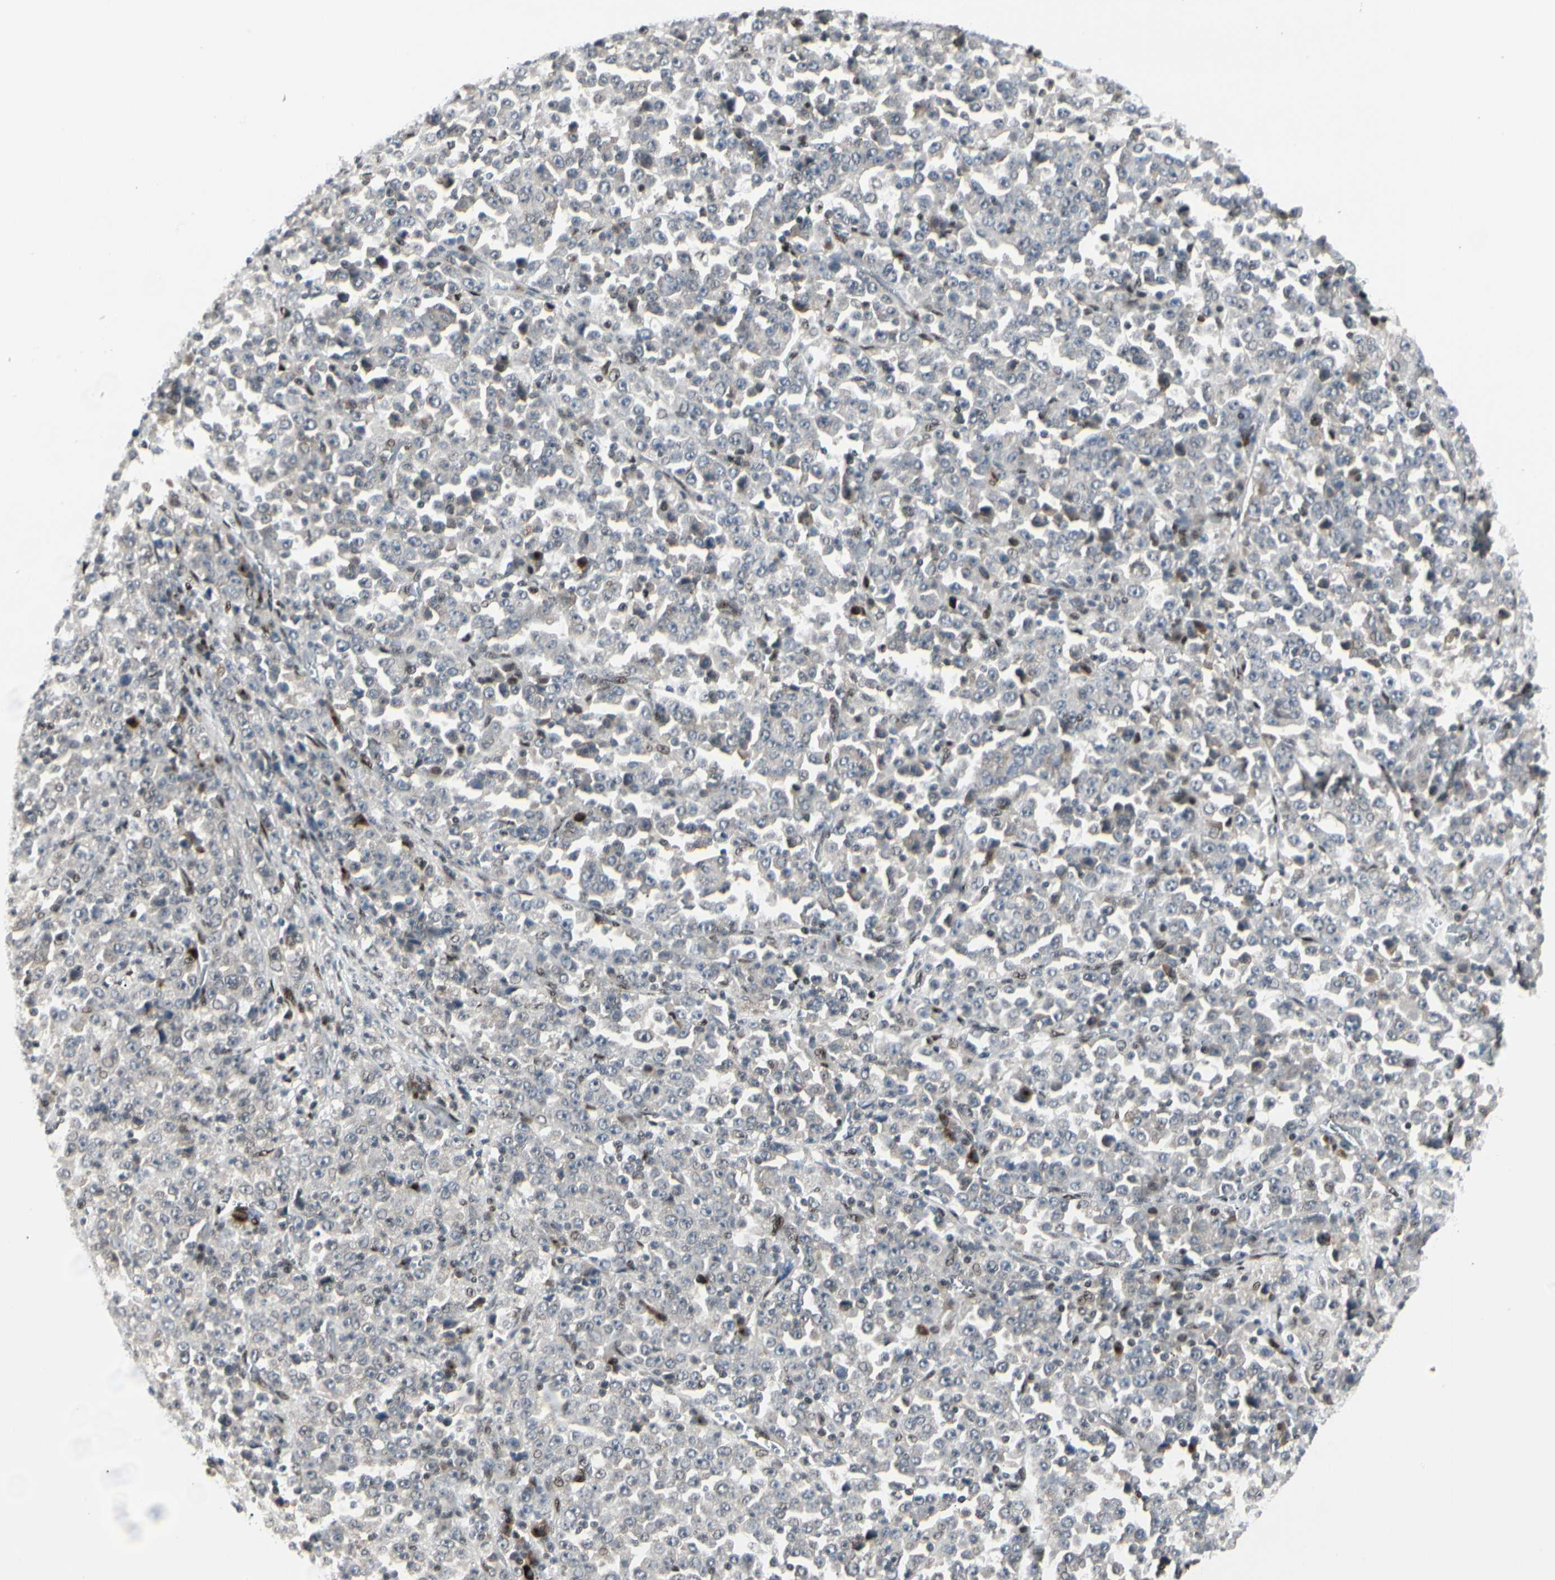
{"staining": {"intensity": "negative", "quantity": "none", "location": "none"}, "tissue": "stomach cancer", "cell_type": "Tumor cells", "image_type": "cancer", "snomed": [{"axis": "morphology", "description": "Normal tissue, NOS"}, {"axis": "morphology", "description": "Adenocarcinoma, NOS"}, {"axis": "topography", "description": "Stomach, upper"}, {"axis": "topography", "description": "Stomach"}], "caption": "This is a histopathology image of immunohistochemistry (IHC) staining of stomach adenocarcinoma, which shows no staining in tumor cells. (IHC, brightfield microscopy, high magnification).", "gene": "FOXJ2", "patient": {"sex": "male", "age": 59}}